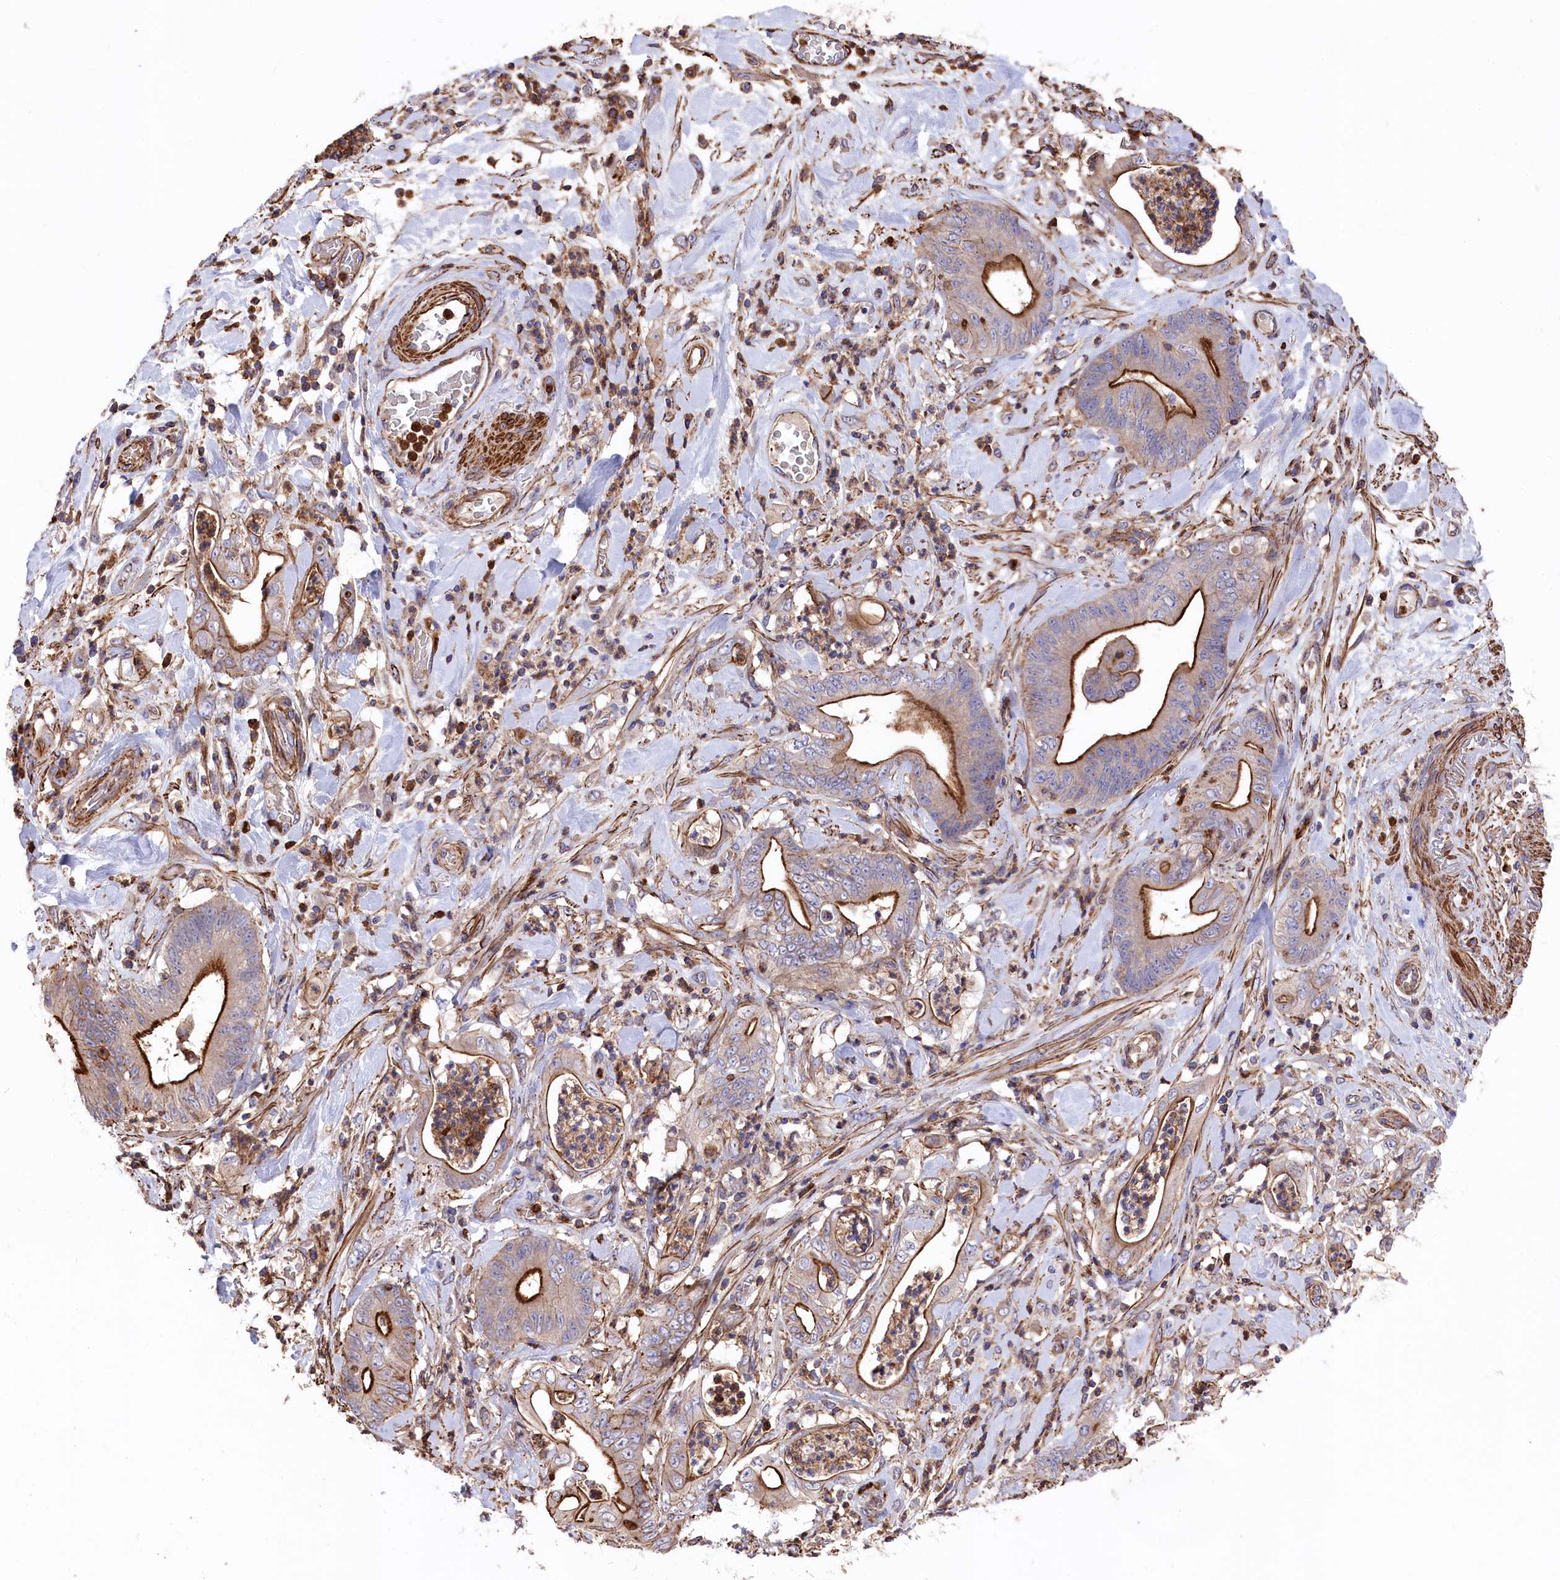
{"staining": {"intensity": "moderate", "quantity": "<25%", "location": "cytoplasmic/membranous"}, "tissue": "stomach cancer", "cell_type": "Tumor cells", "image_type": "cancer", "snomed": [{"axis": "morphology", "description": "Adenocarcinoma, NOS"}, {"axis": "topography", "description": "Stomach"}], "caption": "Stomach cancer (adenocarcinoma) tissue exhibits moderate cytoplasmic/membranous positivity in approximately <25% of tumor cells Nuclei are stained in blue.", "gene": "RAPSN", "patient": {"sex": "female", "age": 73}}